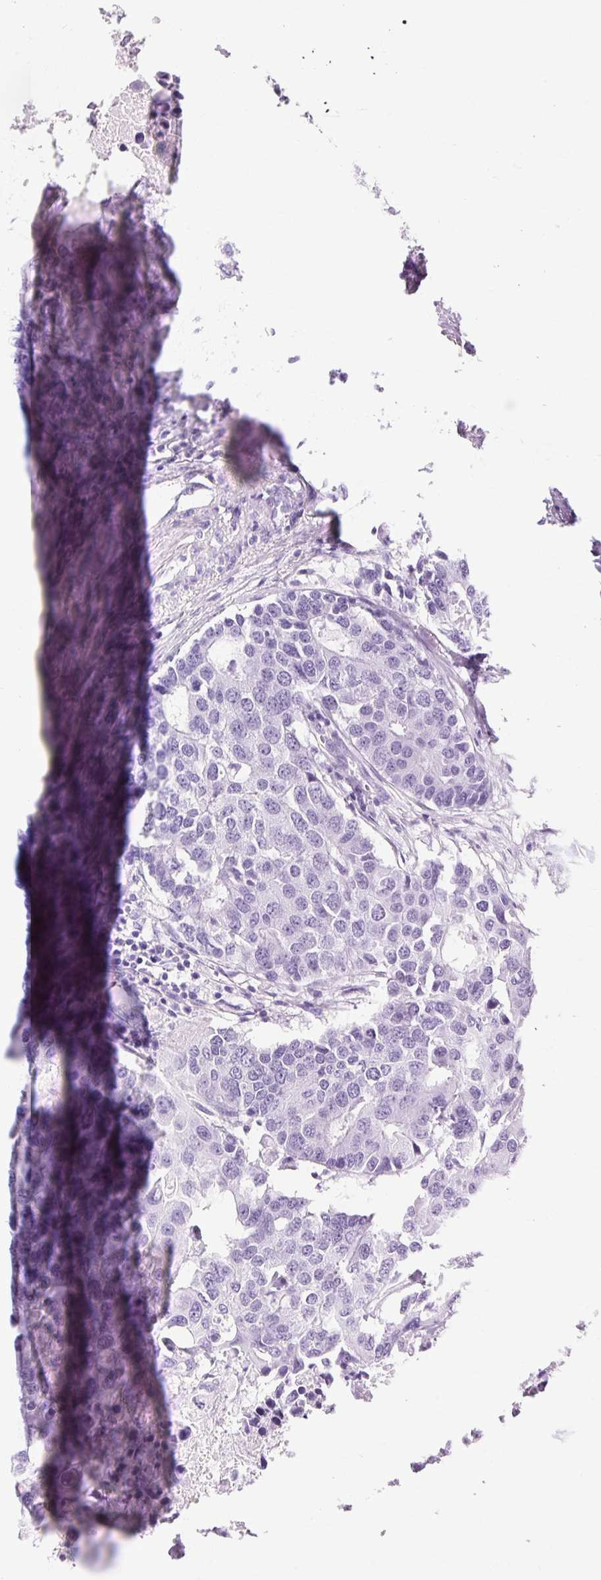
{"staining": {"intensity": "negative", "quantity": "none", "location": "none"}, "tissue": "colorectal cancer", "cell_type": "Tumor cells", "image_type": "cancer", "snomed": [{"axis": "morphology", "description": "Adenocarcinoma, NOS"}, {"axis": "topography", "description": "Colon"}], "caption": "Colorectal adenocarcinoma was stained to show a protein in brown. There is no significant positivity in tumor cells. (Brightfield microscopy of DAB IHC at high magnification).", "gene": "RYBP", "patient": {"sex": "male", "age": 77}}